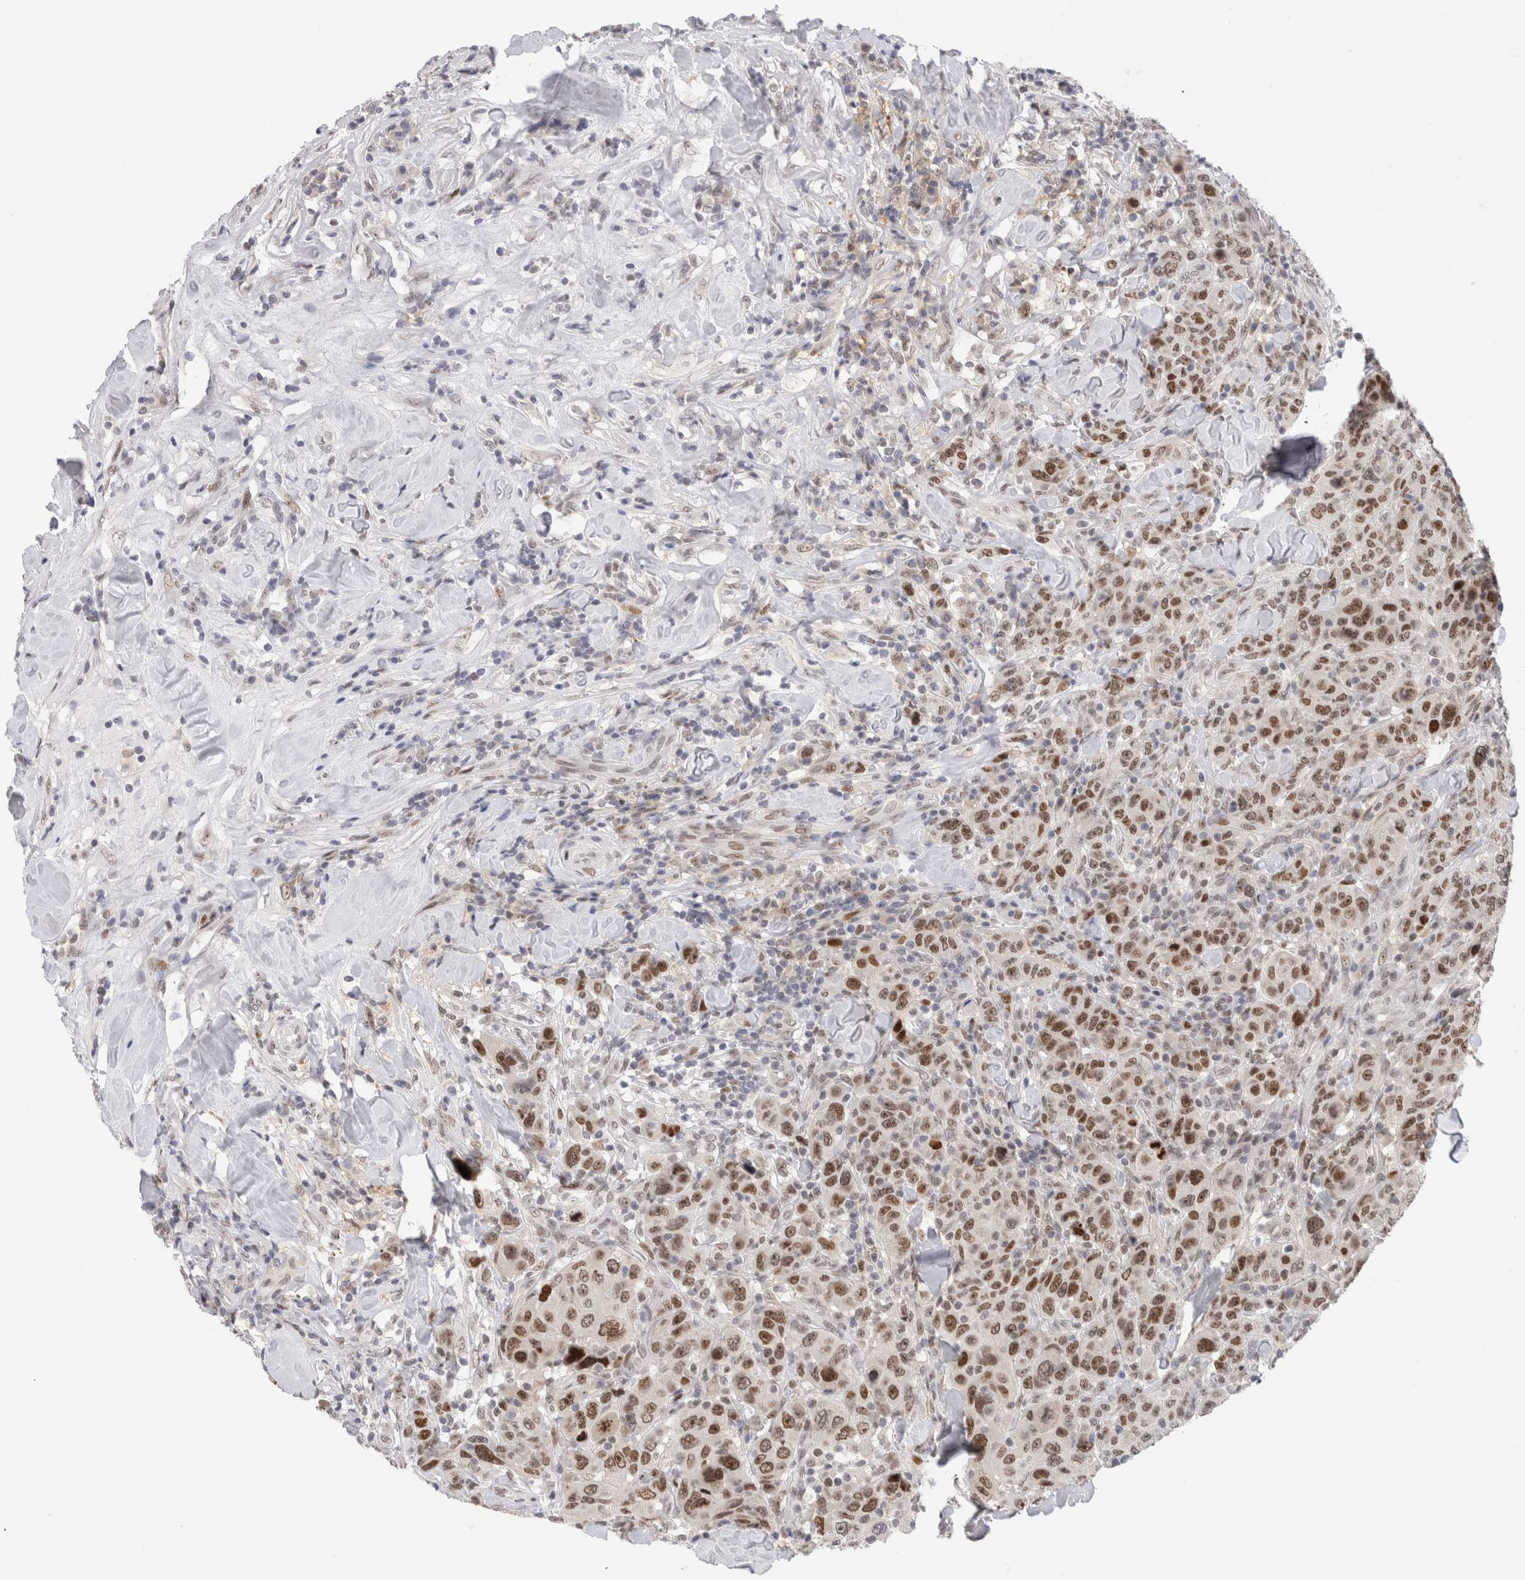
{"staining": {"intensity": "moderate", "quantity": ">75%", "location": "nuclear"}, "tissue": "breast cancer", "cell_type": "Tumor cells", "image_type": "cancer", "snomed": [{"axis": "morphology", "description": "Duct carcinoma"}, {"axis": "topography", "description": "Breast"}], "caption": "DAB (3,3'-diaminobenzidine) immunohistochemical staining of human invasive ductal carcinoma (breast) displays moderate nuclear protein positivity in about >75% of tumor cells.", "gene": "ZNF521", "patient": {"sex": "female", "age": 37}}